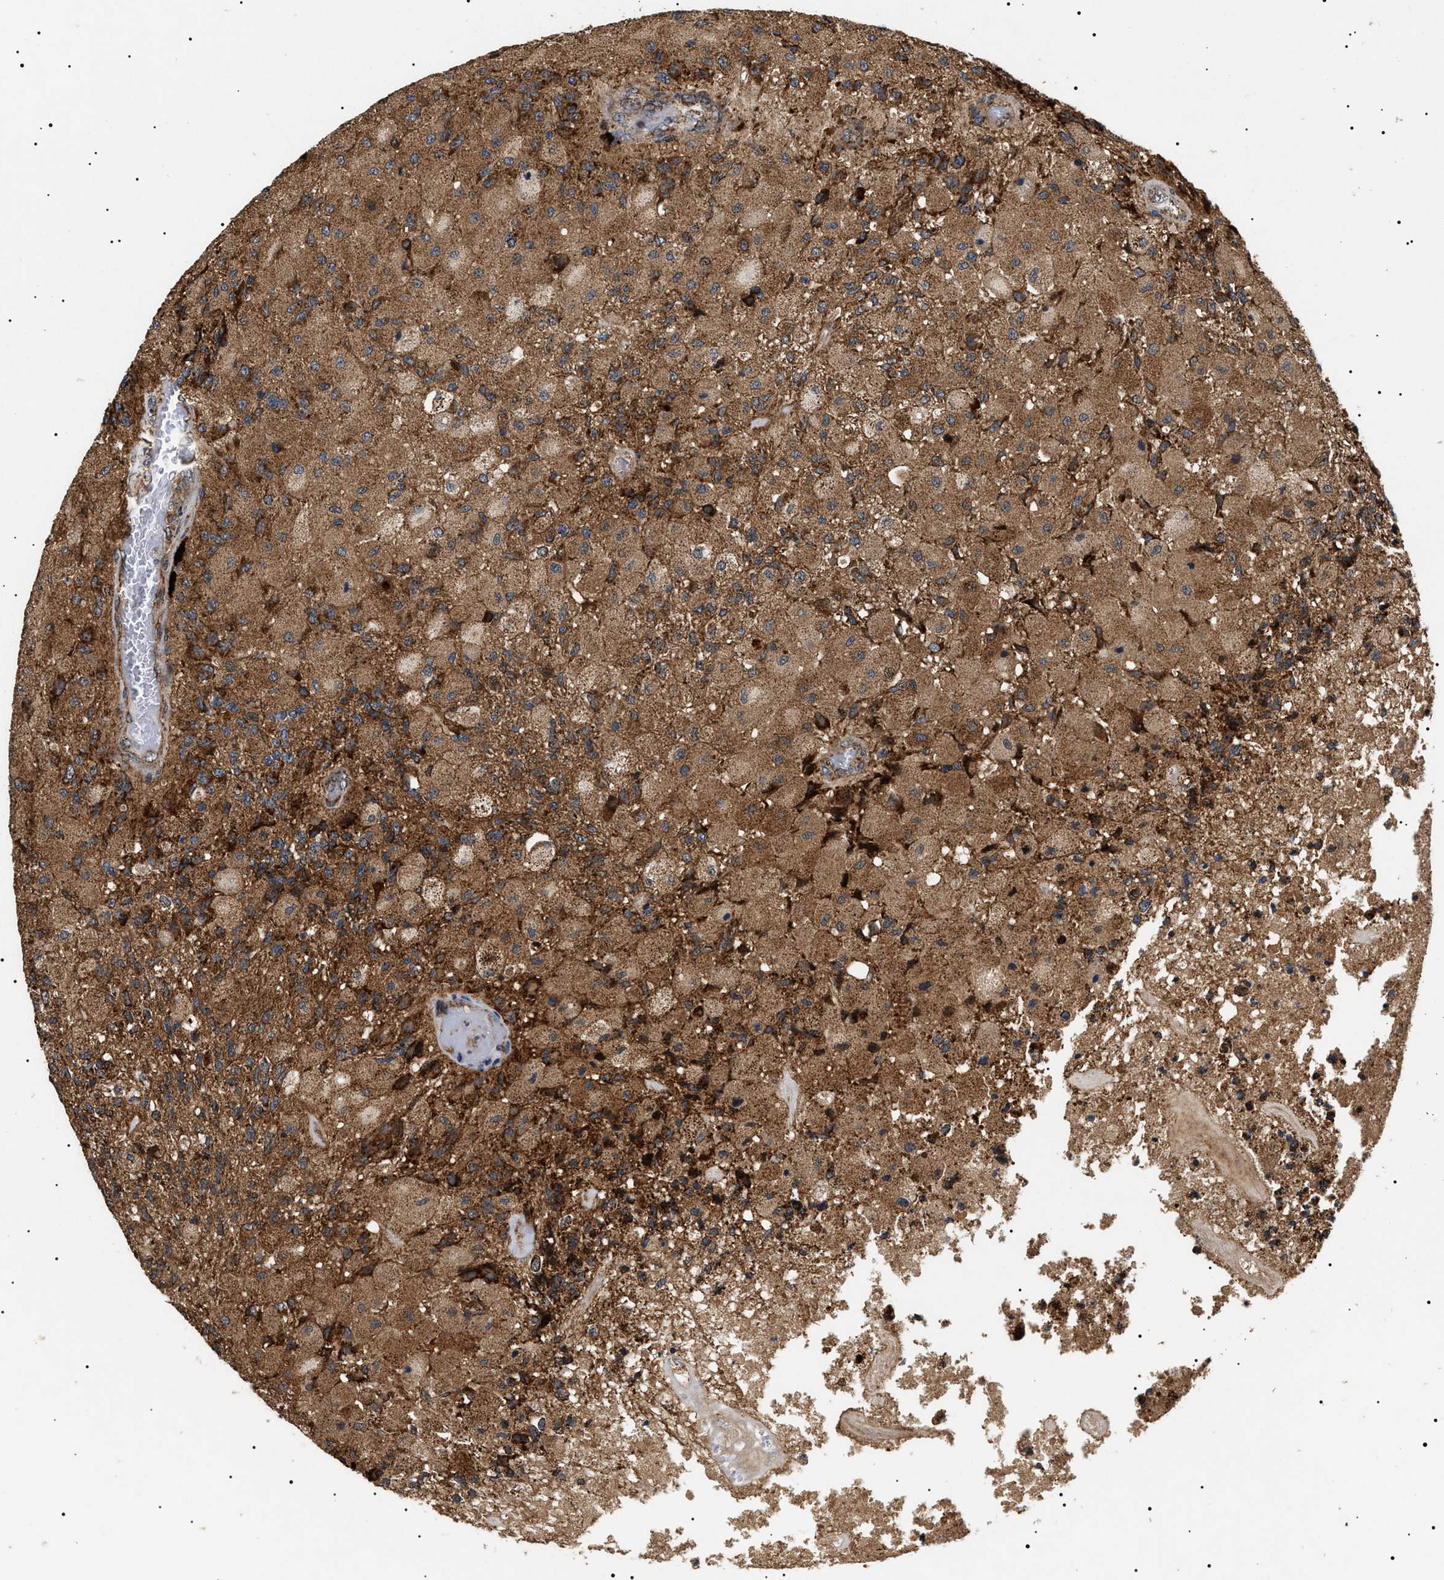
{"staining": {"intensity": "moderate", "quantity": ">75%", "location": "cytoplasmic/membranous"}, "tissue": "glioma", "cell_type": "Tumor cells", "image_type": "cancer", "snomed": [{"axis": "morphology", "description": "Normal tissue, NOS"}, {"axis": "morphology", "description": "Glioma, malignant, High grade"}, {"axis": "topography", "description": "Cerebral cortex"}], "caption": "Immunohistochemical staining of malignant high-grade glioma reveals medium levels of moderate cytoplasmic/membranous protein positivity in about >75% of tumor cells. The staining was performed using DAB (3,3'-diaminobenzidine) to visualize the protein expression in brown, while the nuclei were stained in blue with hematoxylin (Magnification: 20x).", "gene": "ZBTB26", "patient": {"sex": "male", "age": 77}}